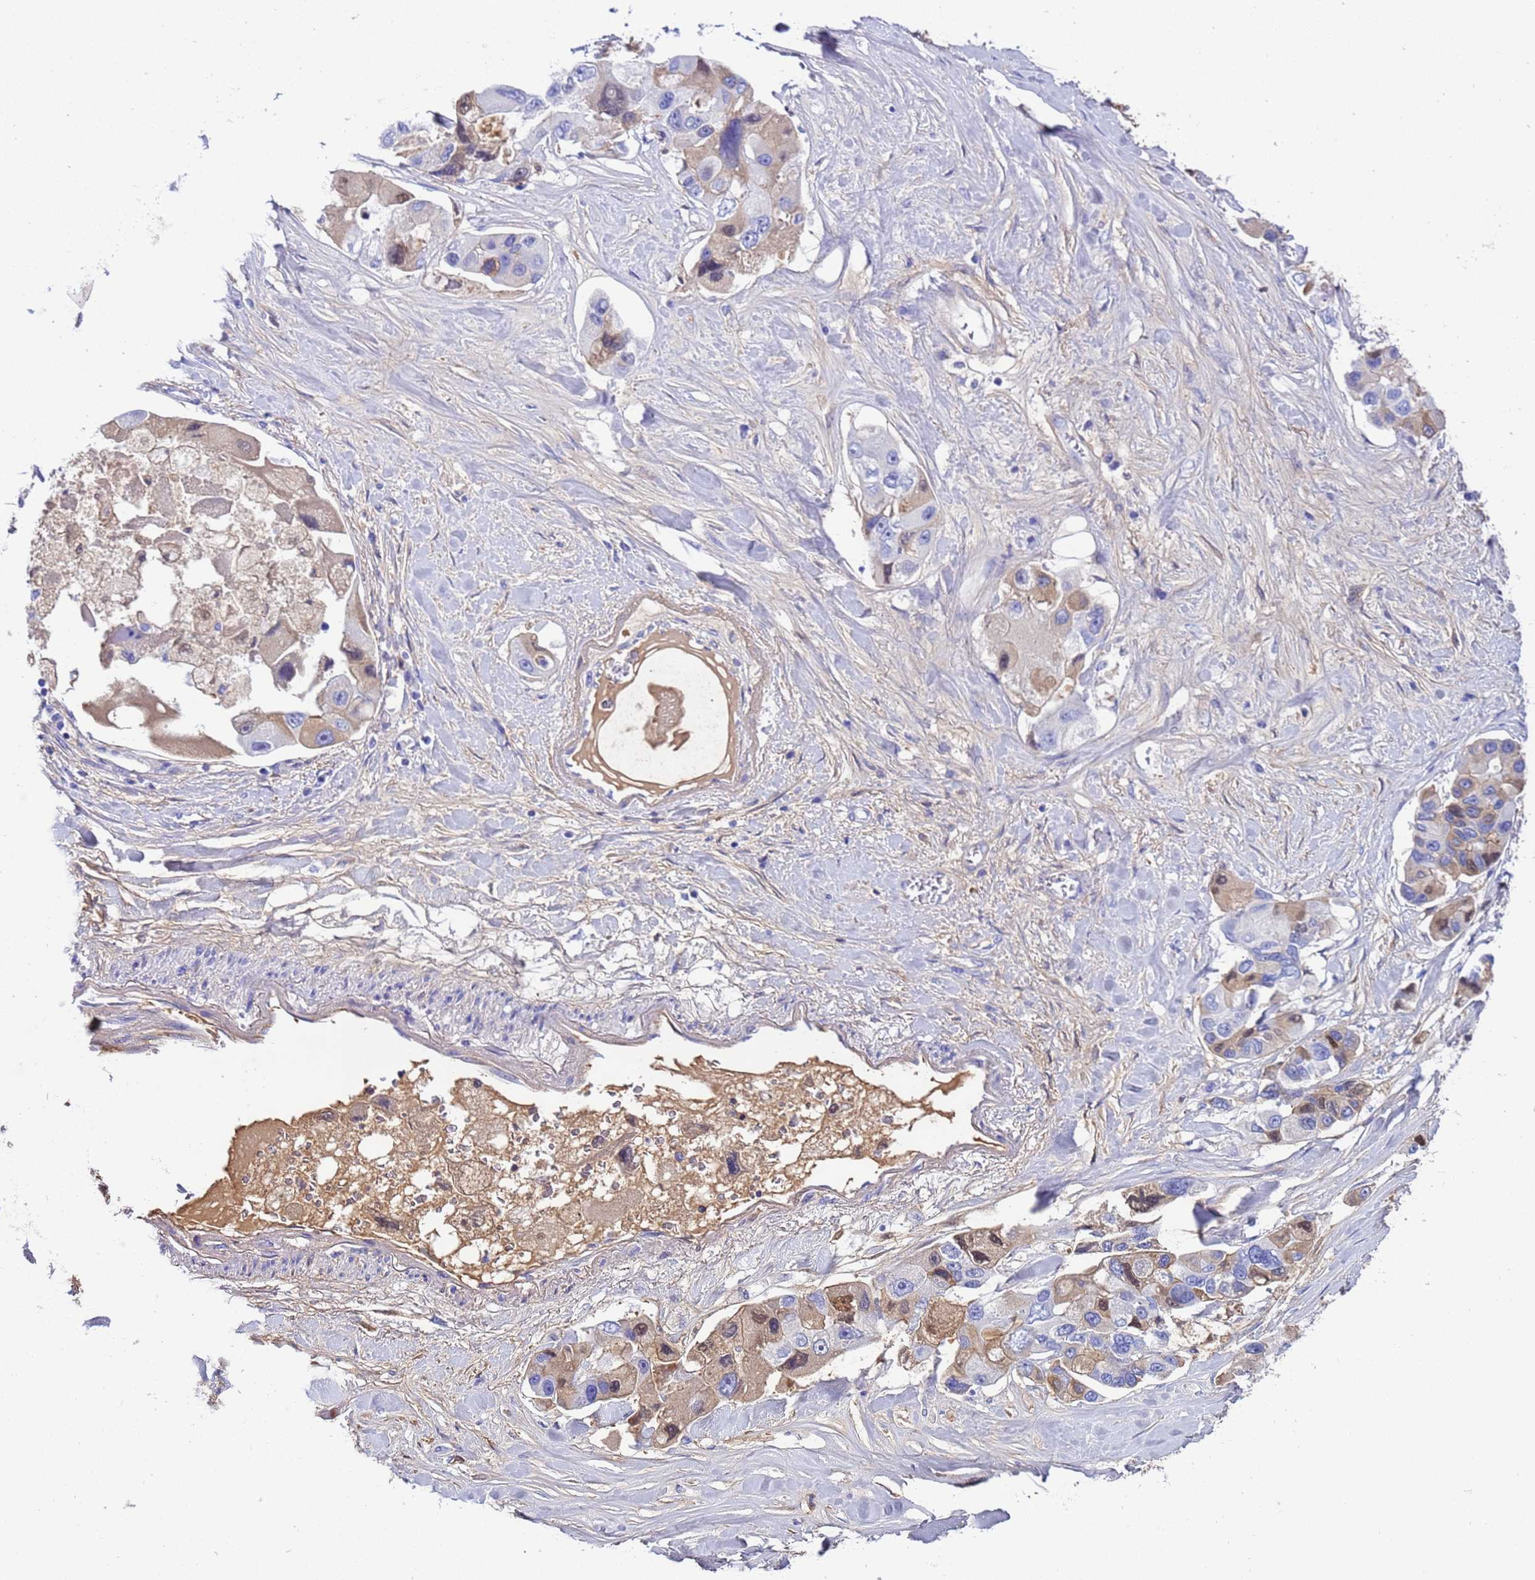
{"staining": {"intensity": "moderate", "quantity": "<25%", "location": "cytoplasmic/membranous,nuclear"}, "tissue": "lung cancer", "cell_type": "Tumor cells", "image_type": "cancer", "snomed": [{"axis": "morphology", "description": "Adenocarcinoma, NOS"}, {"axis": "topography", "description": "Lung"}], "caption": "IHC micrograph of neoplastic tissue: human lung cancer stained using IHC demonstrates low levels of moderate protein expression localized specifically in the cytoplasmic/membranous and nuclear of tumor cells, appearing as a cytoplasmic/membranous and nuclear brown color.", "gene": "H1-7", "patient": {"sex": "female", "age": 54}}